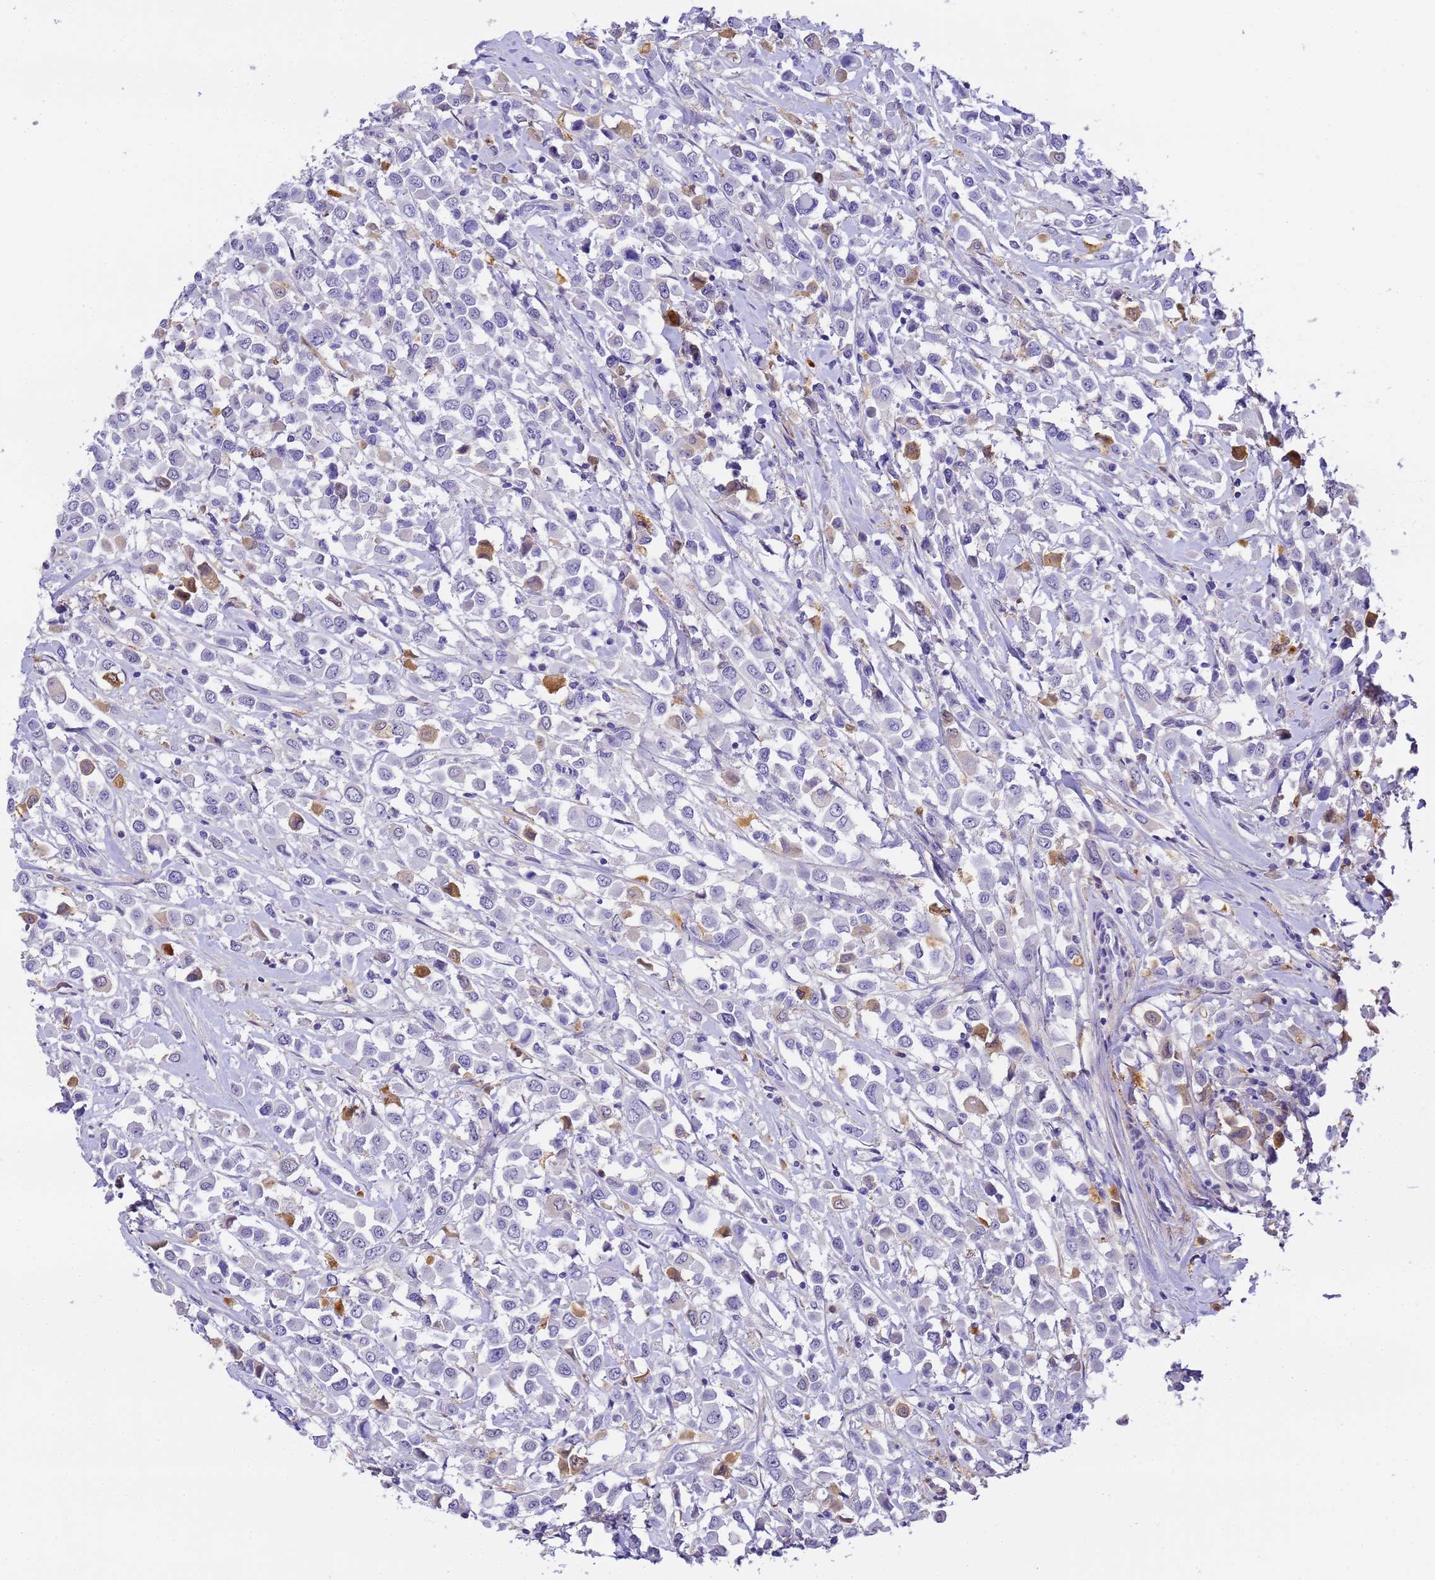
{"staining": {"intensity": "moderate", "quantity": "<25%", "location": "cytoplasmic/membranous"}, "tissue": "breast cancer", "cell_type": "Tumor cells", "image_type": "cancer", "snomed": [{"axis": "morphology", "description": "Duct carcinoma"}, {"axis": "topography", "description": "Breast"}], "caption": "The micrograph demonstrates staining of breast cancer (invasive ductal carcinoma), revealing moderate cytoplasmic/membranous protein staining (brown color) within tumor cells. The protein is shown in brown color, while the nuclei are stained blue.", "gene": "CFHR2", "patient": {"sex": "female", "age": 61}}